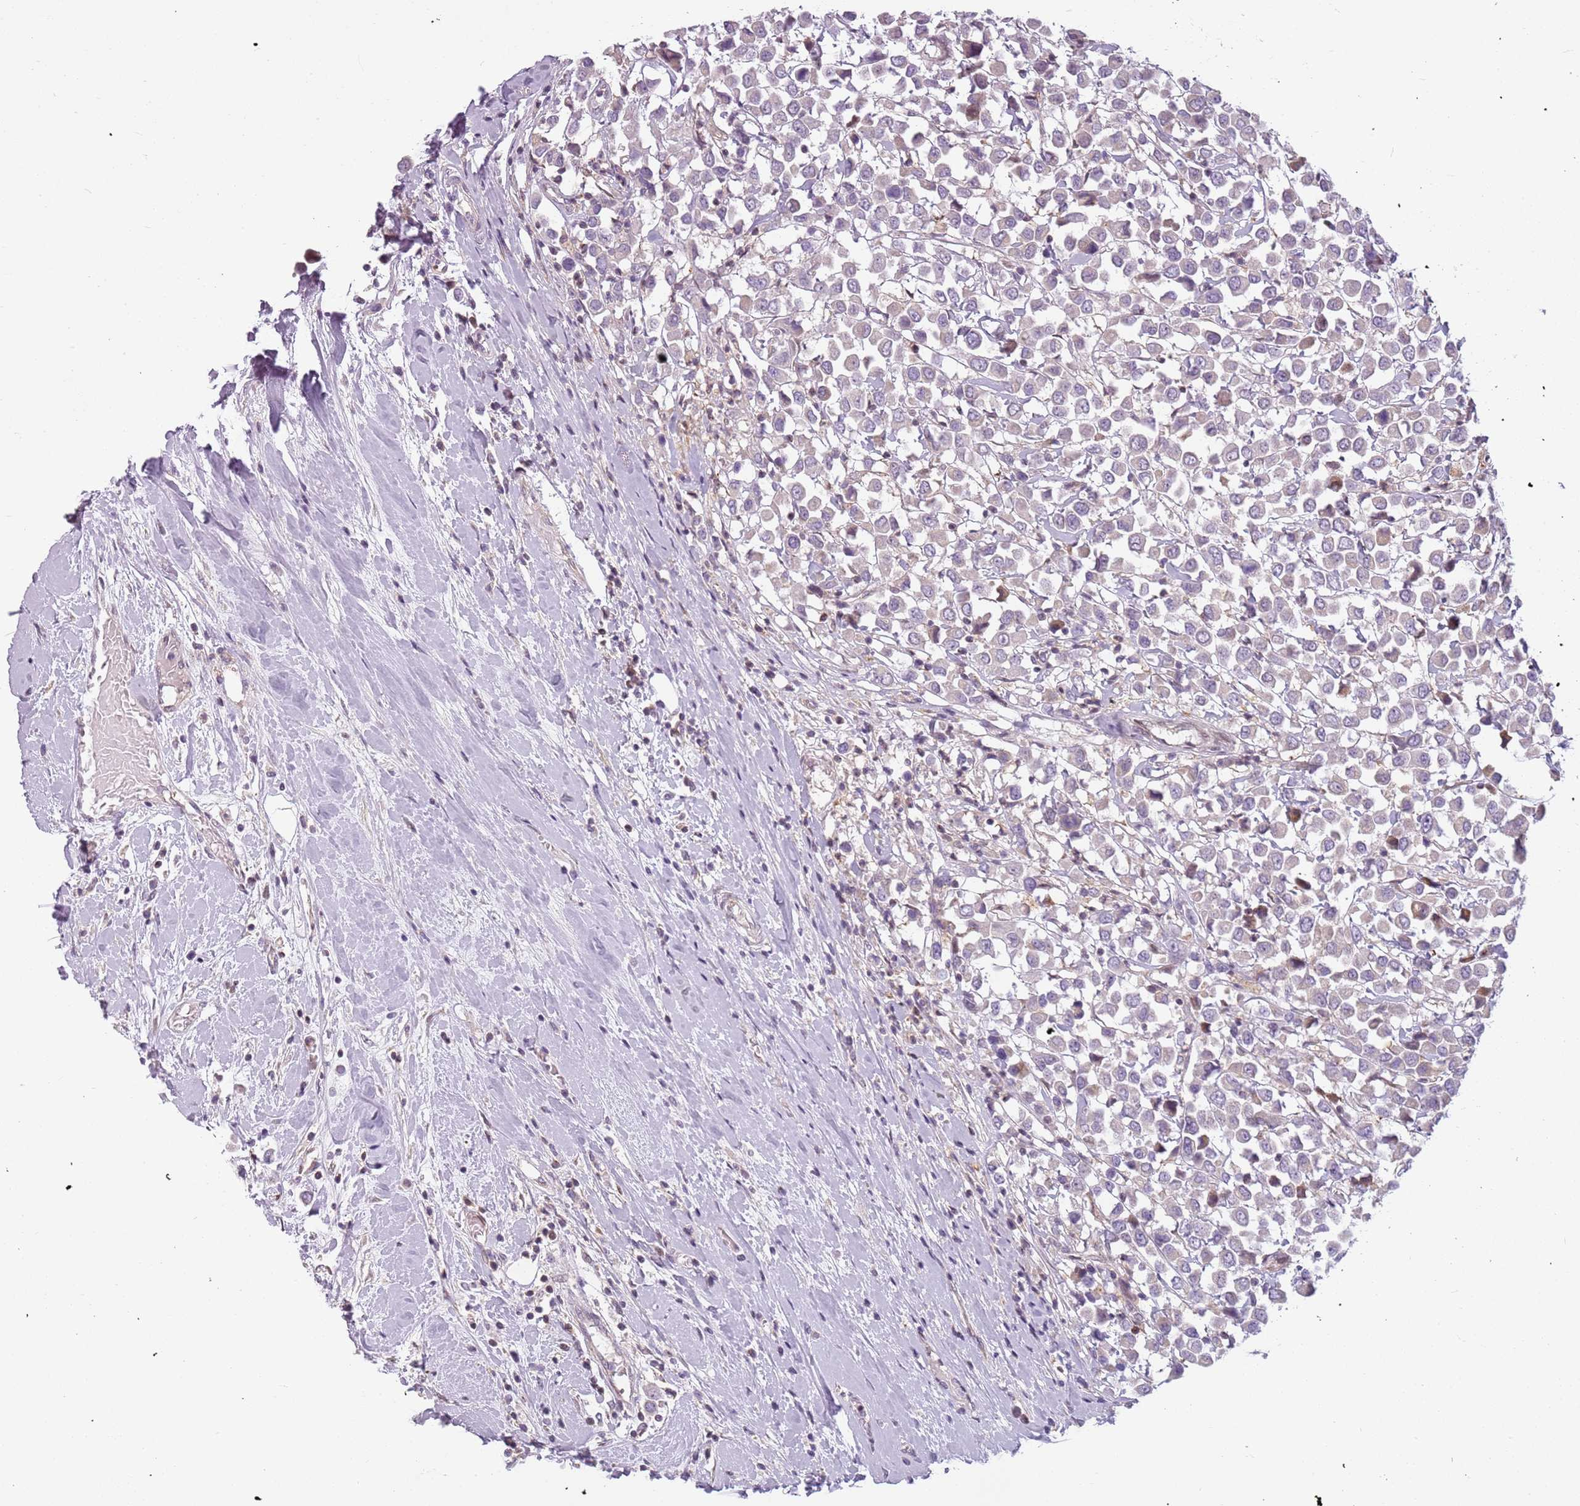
{"staining": {"intensity": "negative", "quantity": "none", "location": "none"}, "tissue": "breast cancer", "cell_type": "Tumor cells", "image_type": "cancer", "snomed": [{"axis": "morphology", "description": "Duct carcinoma"}, {"axis": "topography", "description": "Breast"}], "caption": "Breast cancer was stained to show a protein in brown. There is no significant expression in tumor cells.", "gene": "DEFB116", "patient": {"sex": "female", "age": 61}}